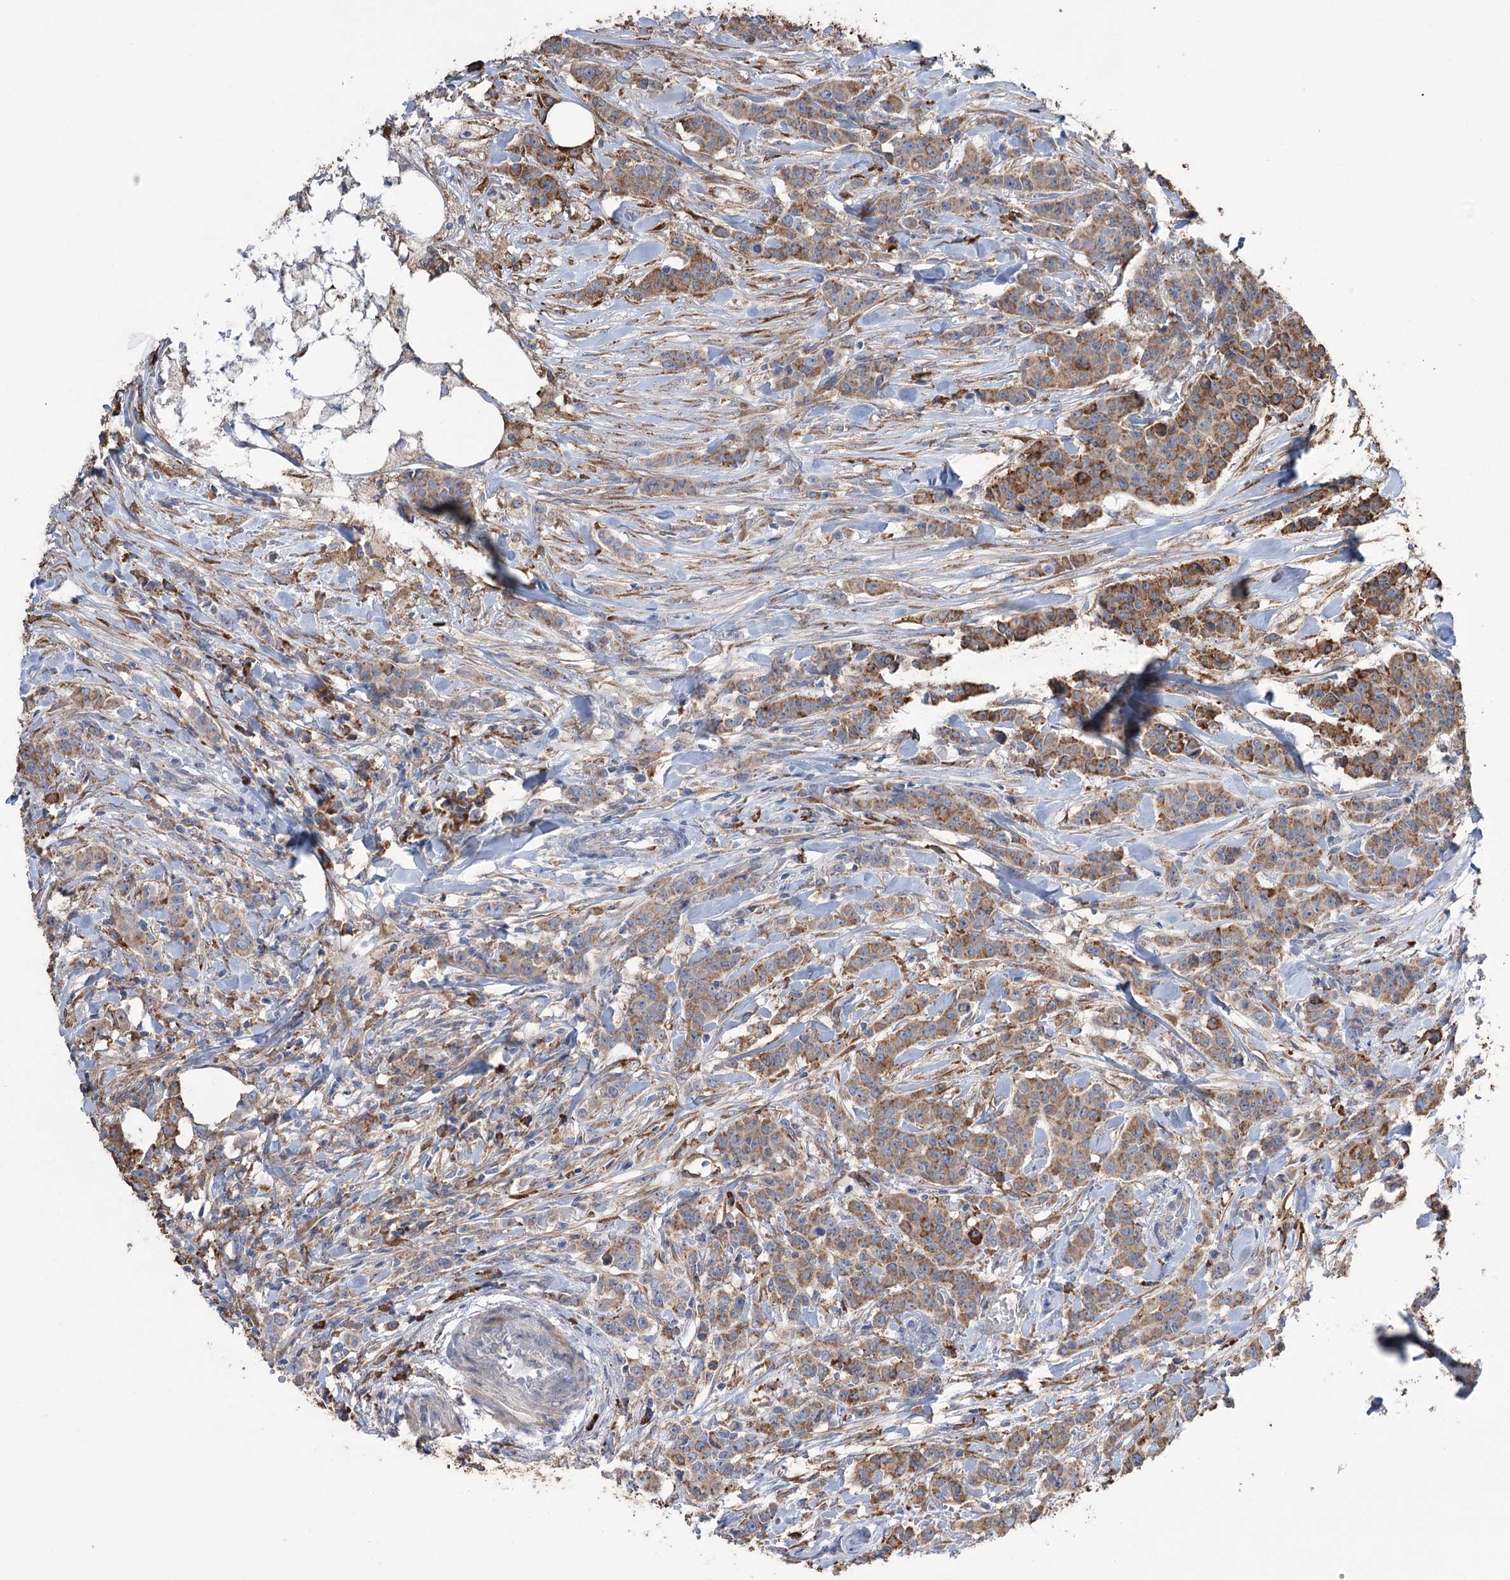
{"staining": {"intensity": "strong", "quantity": "25%-75%", "location": "cytoplasmic/membranous"}, "tissue": "breast cancer", "cell_type": "Tumor cells", "image_type": "cancer", "snomed": [{"axis": "morphology", "description": "Duct carcinoma"}, {"axis": "topography", "description": "Breast"}], "caption": "Immunohistochemistry of breast cancer (intraductal carcinoma) reveals high levels of strong cytoplasmic/membranous expression in about 25%-75% of tumor cells.", "gene": "TRIM71", "patient": {"sex": "female", "age": 40}}